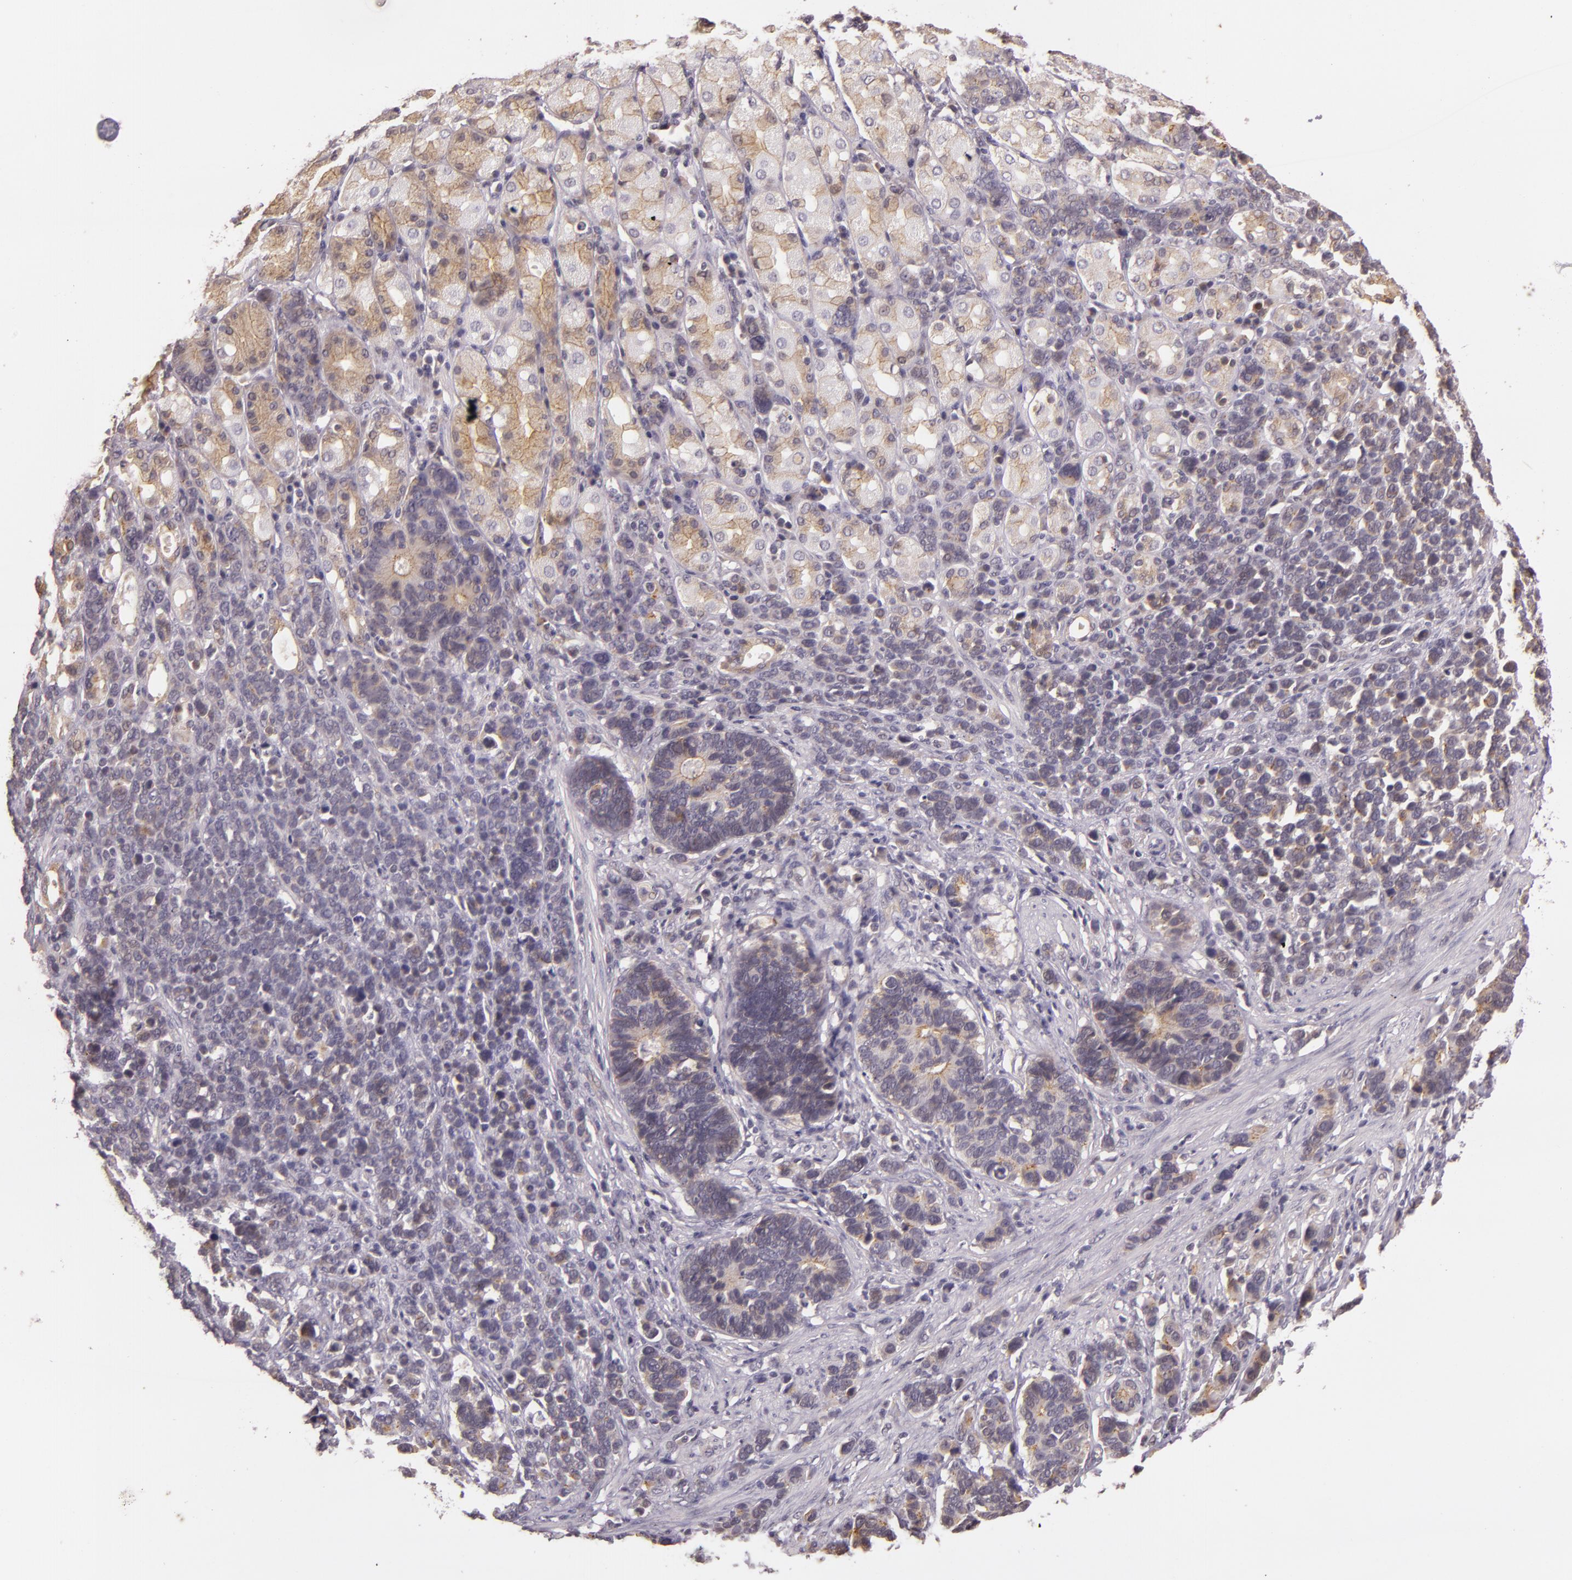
{"staining": {"intensity": "weak", "quantity": "<25%", "location": "cytoplasmic/membranous"}, "tissue": "stomach cancer", "cell_type": "Tumor cells", "image_type": "cancer", "snomed": [{"axis": "morphology", "description": "Adenocarcinoma, NOS"}, {"axis": "topography", "description": "Stomach, upper"}], "caption": "Immunohistochemistry (IHC) micrograph of neoplastic tissue: stomach cancer (adenocarcinoma) stained with DAB demonstrates no significant protein staining in tumor cells.", "gene": "ARMH4", "patient": {"sex": "male", "age": 71}}